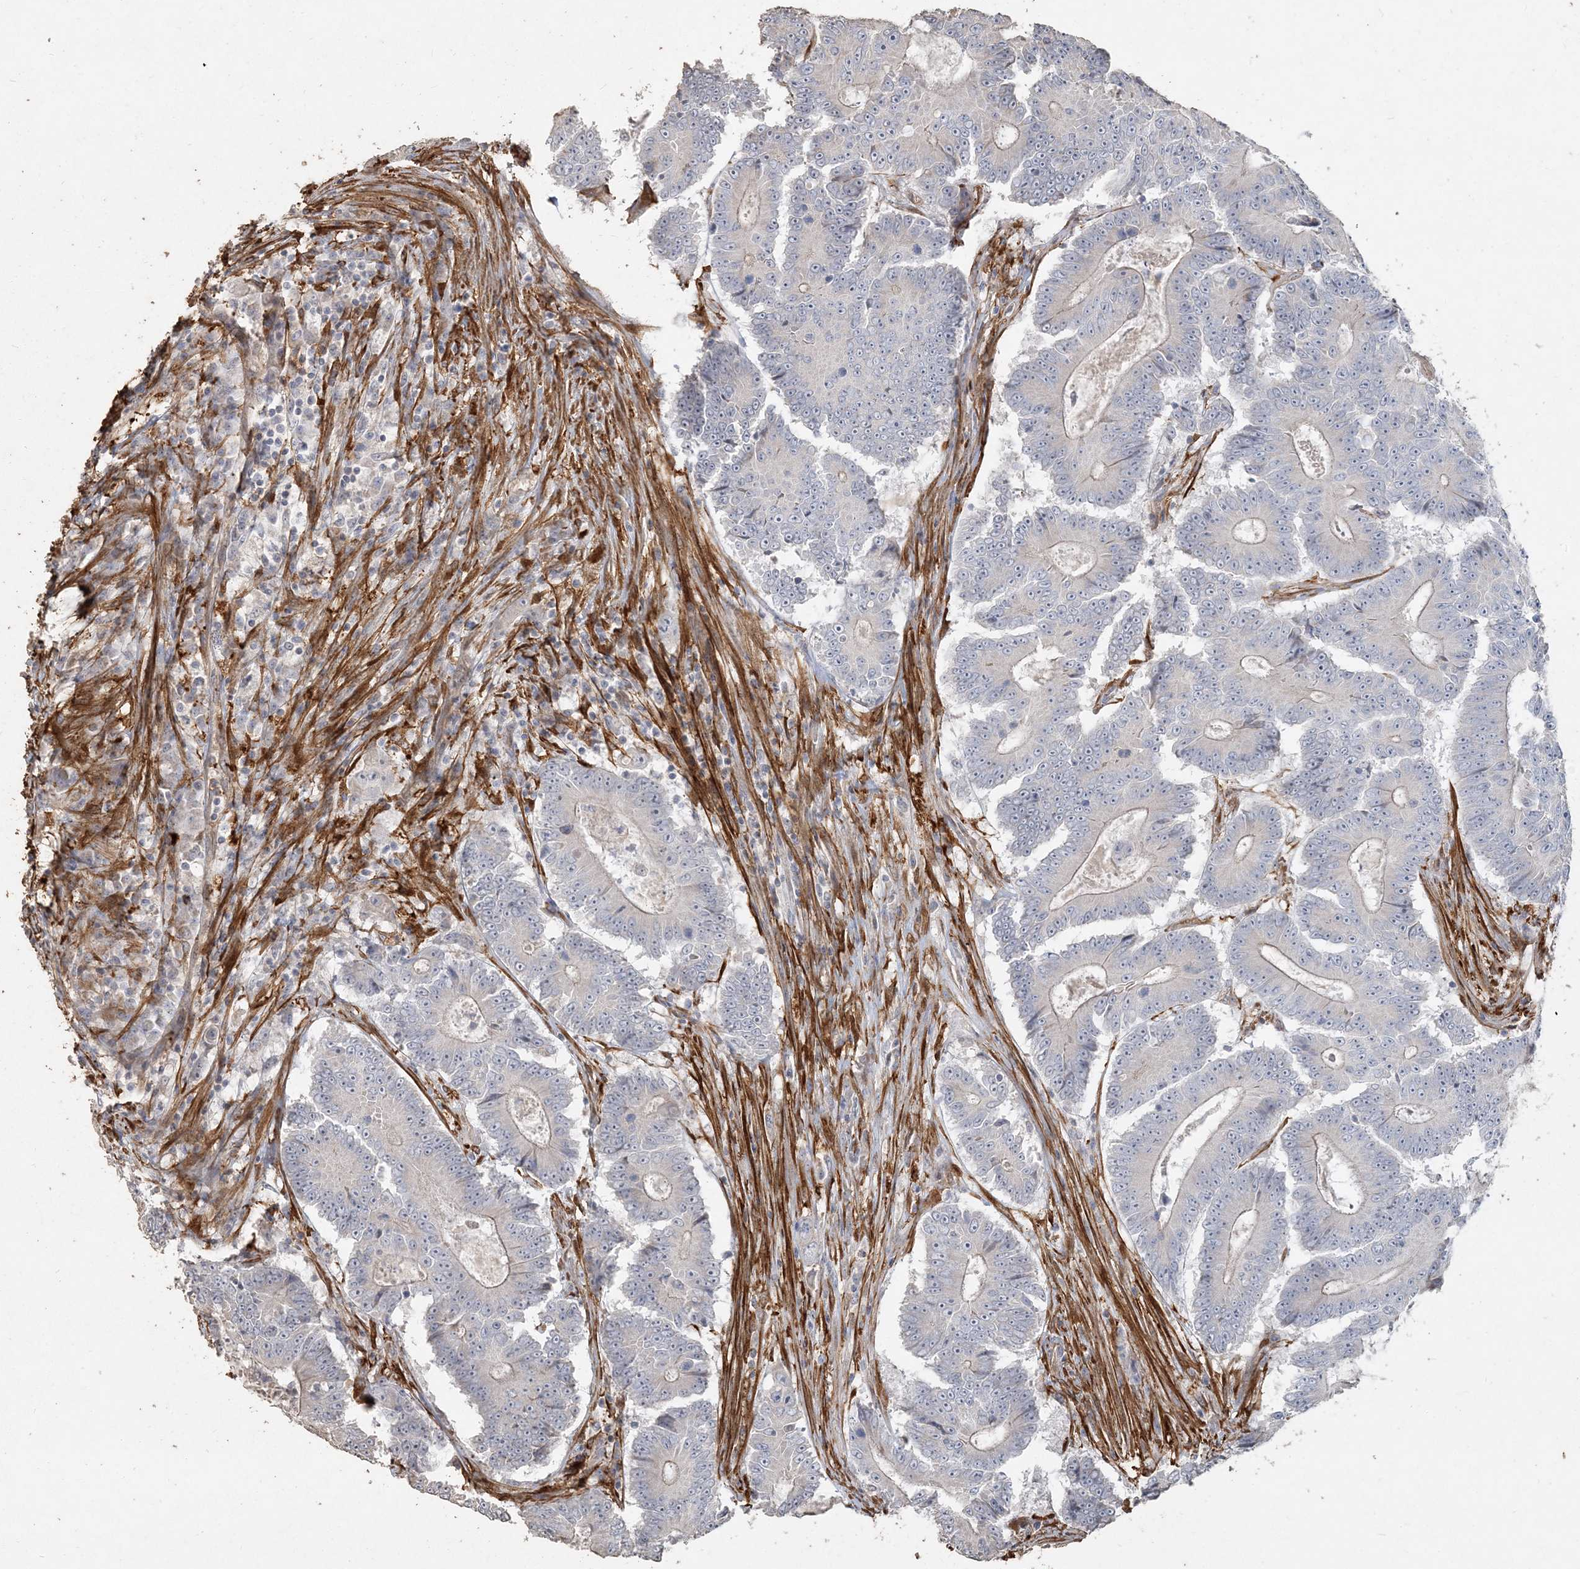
{"staining": {"intensity": "negative", "quantity": "none", "location": "none"}, "tissue": "colorectal cancer", "cell_type": "Tumor cells", "image_type": "cancer", "snomed": [{"axis": "morphology", "description": "Adenocarcinoma, NOS"}, {"axis": "topography", "description": "Colon"}], "caption": "Photomicrograph shows no significant protein positivity in tumor cells of adenocarcinoma (colorectal).", "gene": "RNF145", "patient": {"sex": "male", "age": 83}}